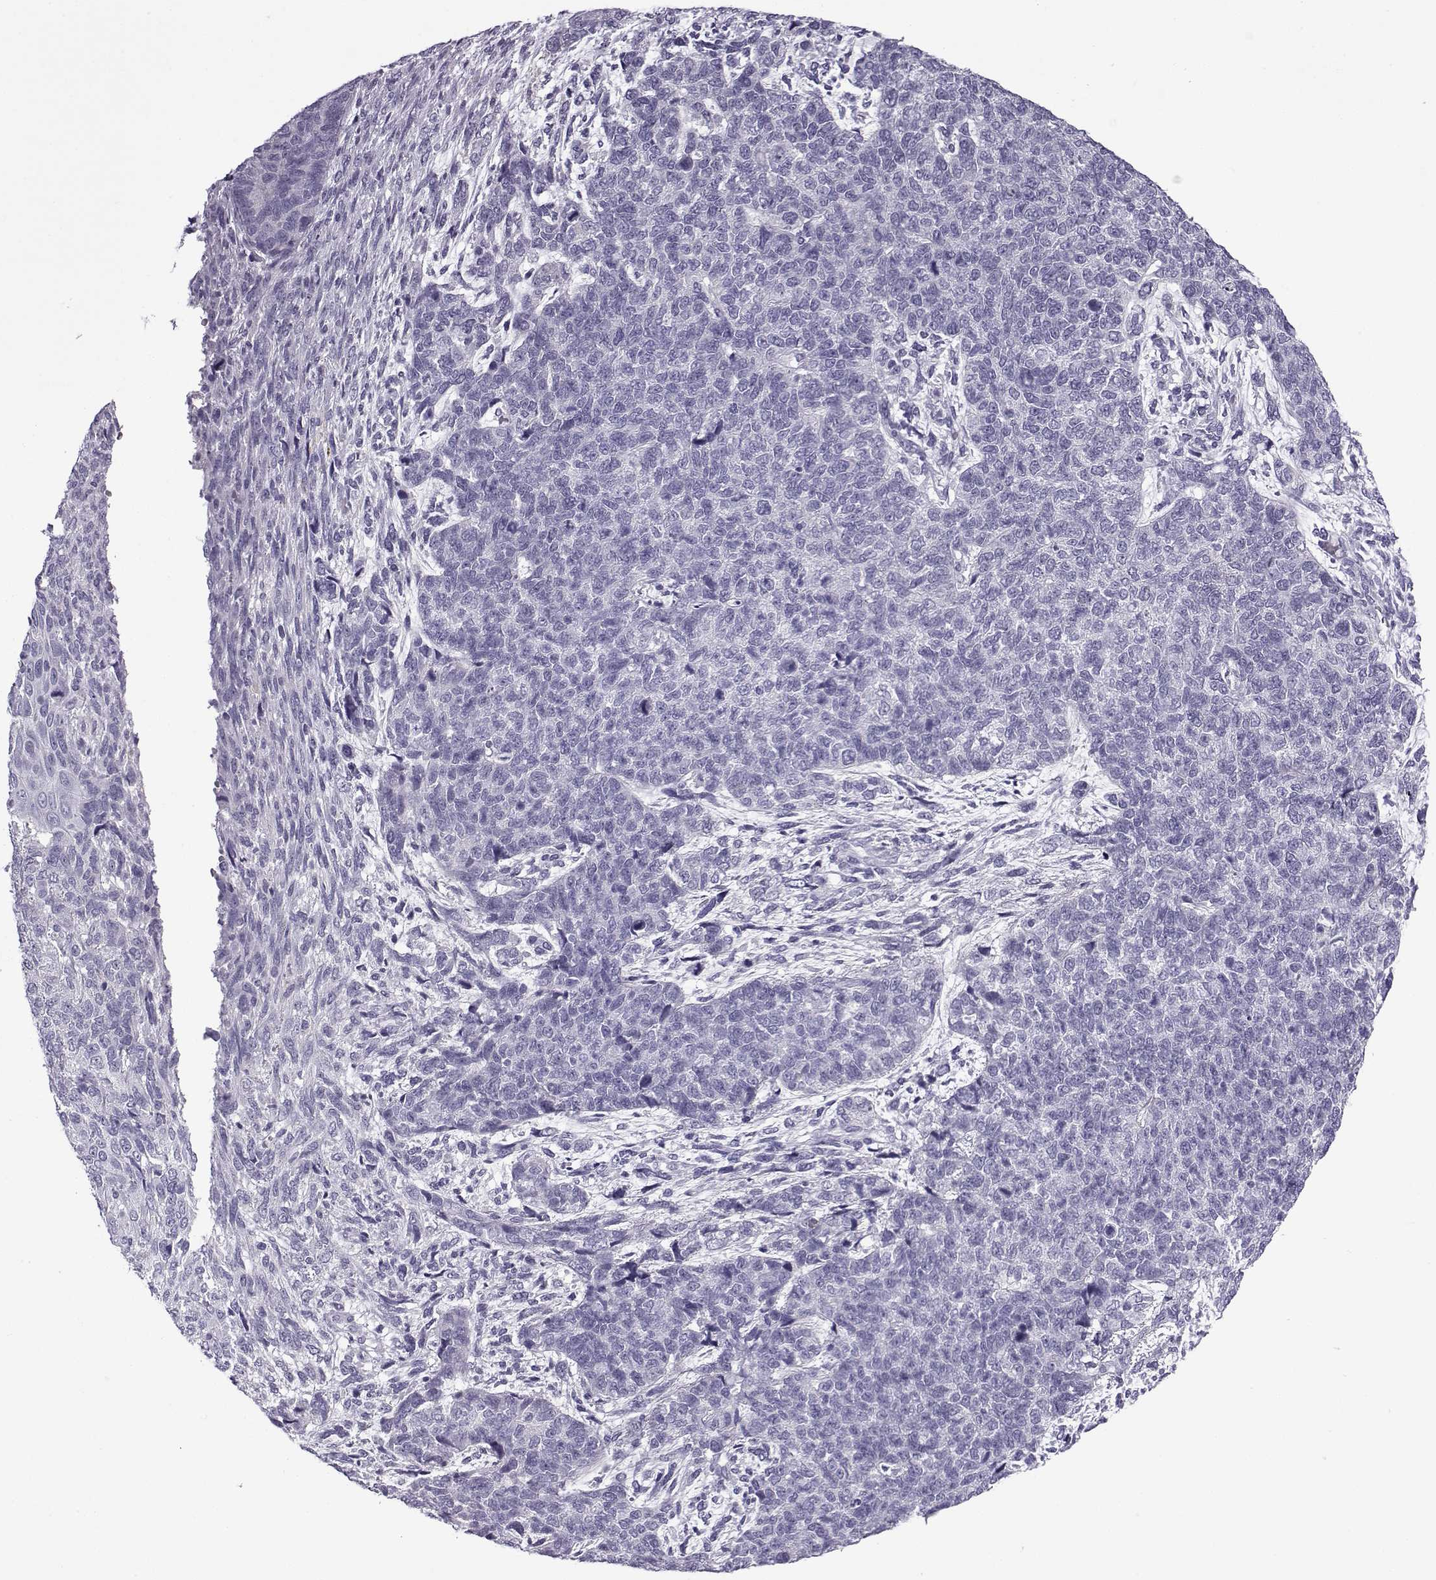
{"staining": {"intensity": "negative", "quantity": "none", "location": "none"}, "tissue": "cervical cancer", "cell_type": "Tumor cells", "image_type": "cancer", "snomed": [{"axis": "morphology", "description": "Squamous cell carcinoma, NOS"}, {"axis": "topography", "description": "Cervix"}], "caption": "Cervical cancer was stained to show a protein in brown. There is no significant expression in tumor cells.", "gene": "OIP5", "patient": {"sex": "female", "age": 63}}